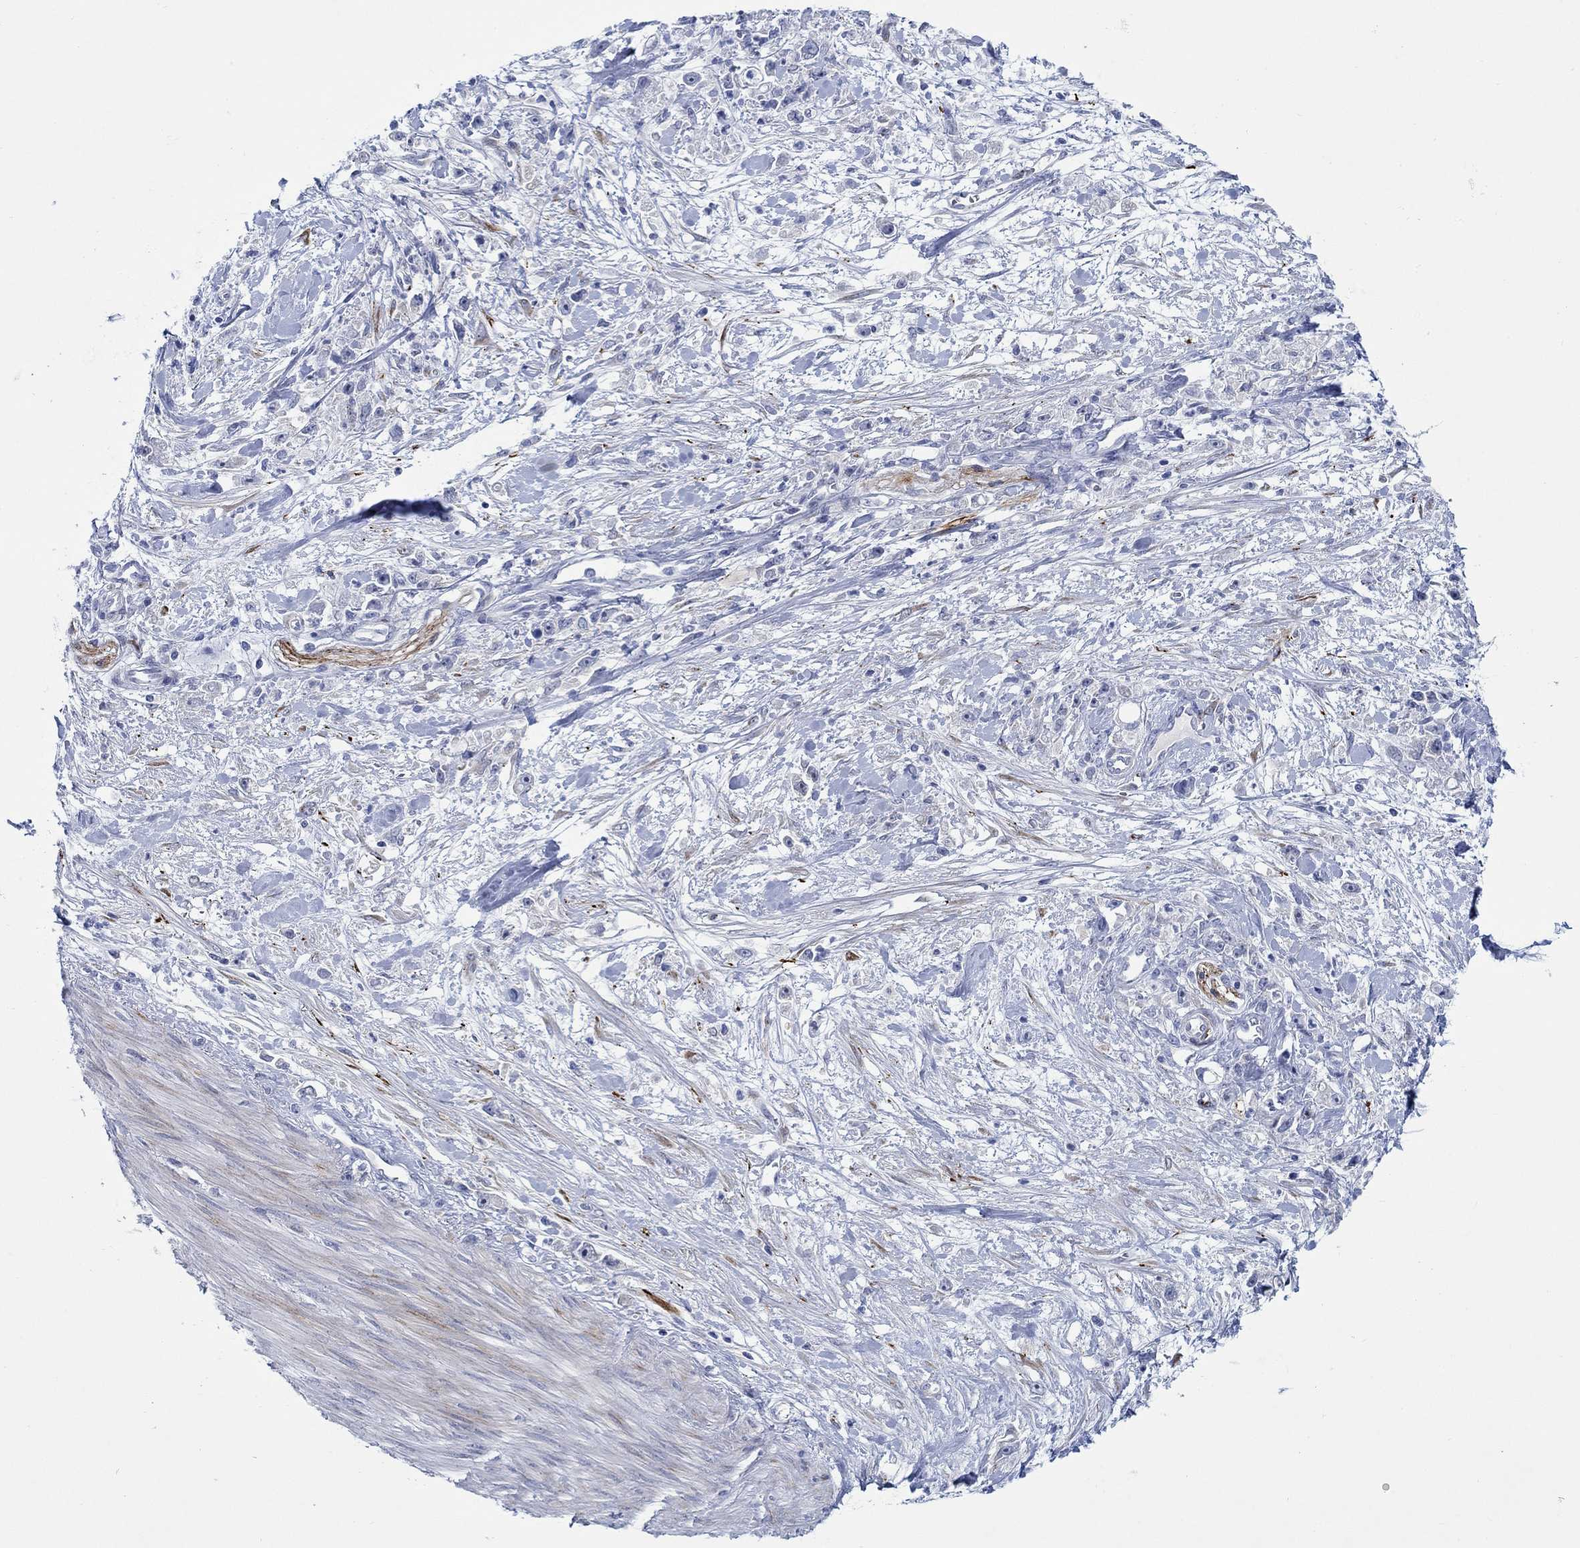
{"staining": {"intensity": "negative", "quantity": "none", "location": "none"}, "tissue": "stomach cancer", "cell_type": "Tumor cells", "image_type": "cancer", "snomed": [{"axis": "morphology", "description": "Adenocarcinoma, NOS"}, {"axis": "topography", "description": "Stomach"}], "caption": "Tumor cells show no significant protein staining in stomach adenocarcinoma.", "gene": "KSR2", "patient": {"sex": "female", "age": 59}}